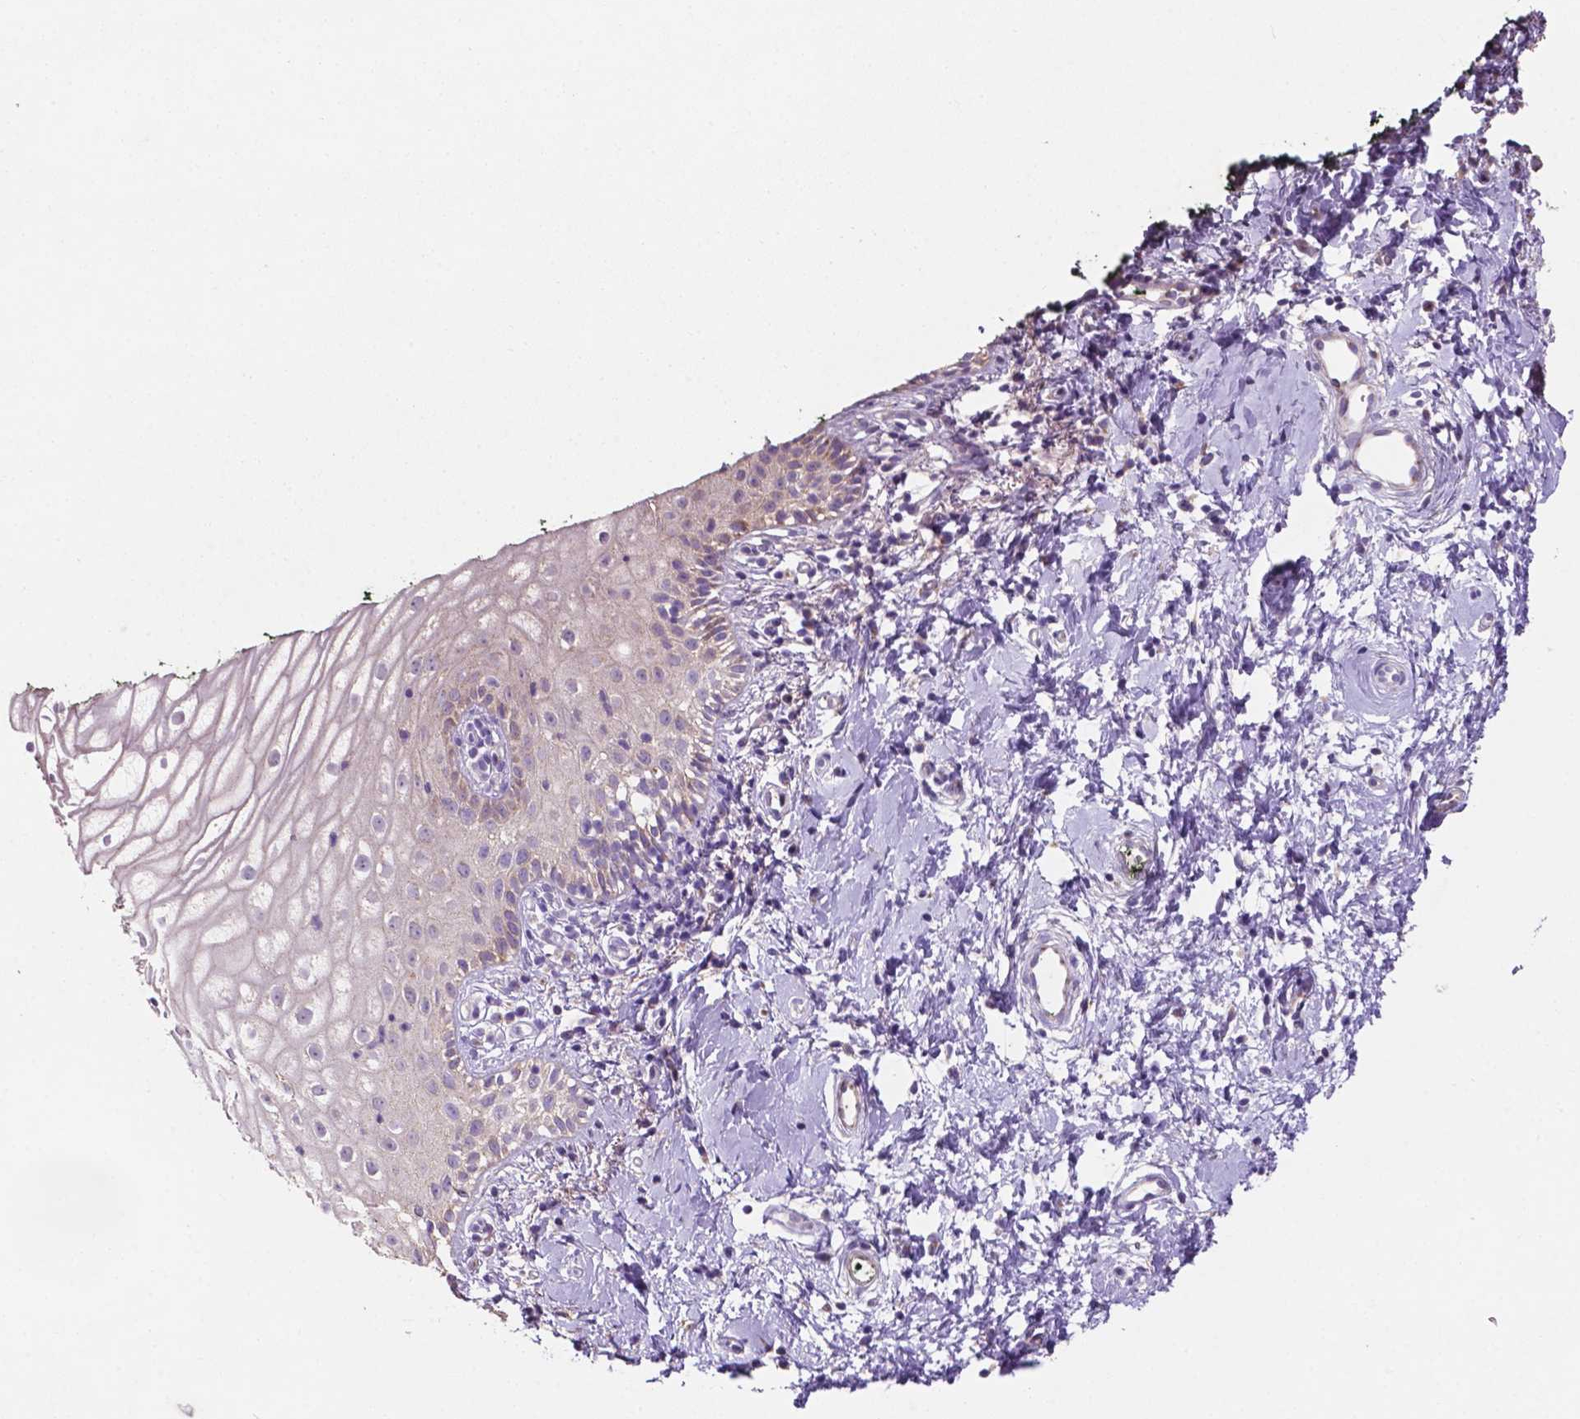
{"staining": {"intensity": "negative", "quantity": "none", "location": "none"}, "tissue": "vagina", "cell_type": "Squamous epithelial cells", "image_type": "normal", "snomed": [{"axis": "morphology", "description": "Normal tissue, NOS"}, {"axis": "topography", "description": "Vagina"}], "caption": "A high-resolution photomicrograph shows IHC staining of unremarkable vagina, which shows no significant staining in squamous epithelial cells.", "gene": "MKRN2OS", "patient": {"sex": "female", "age": 47}}